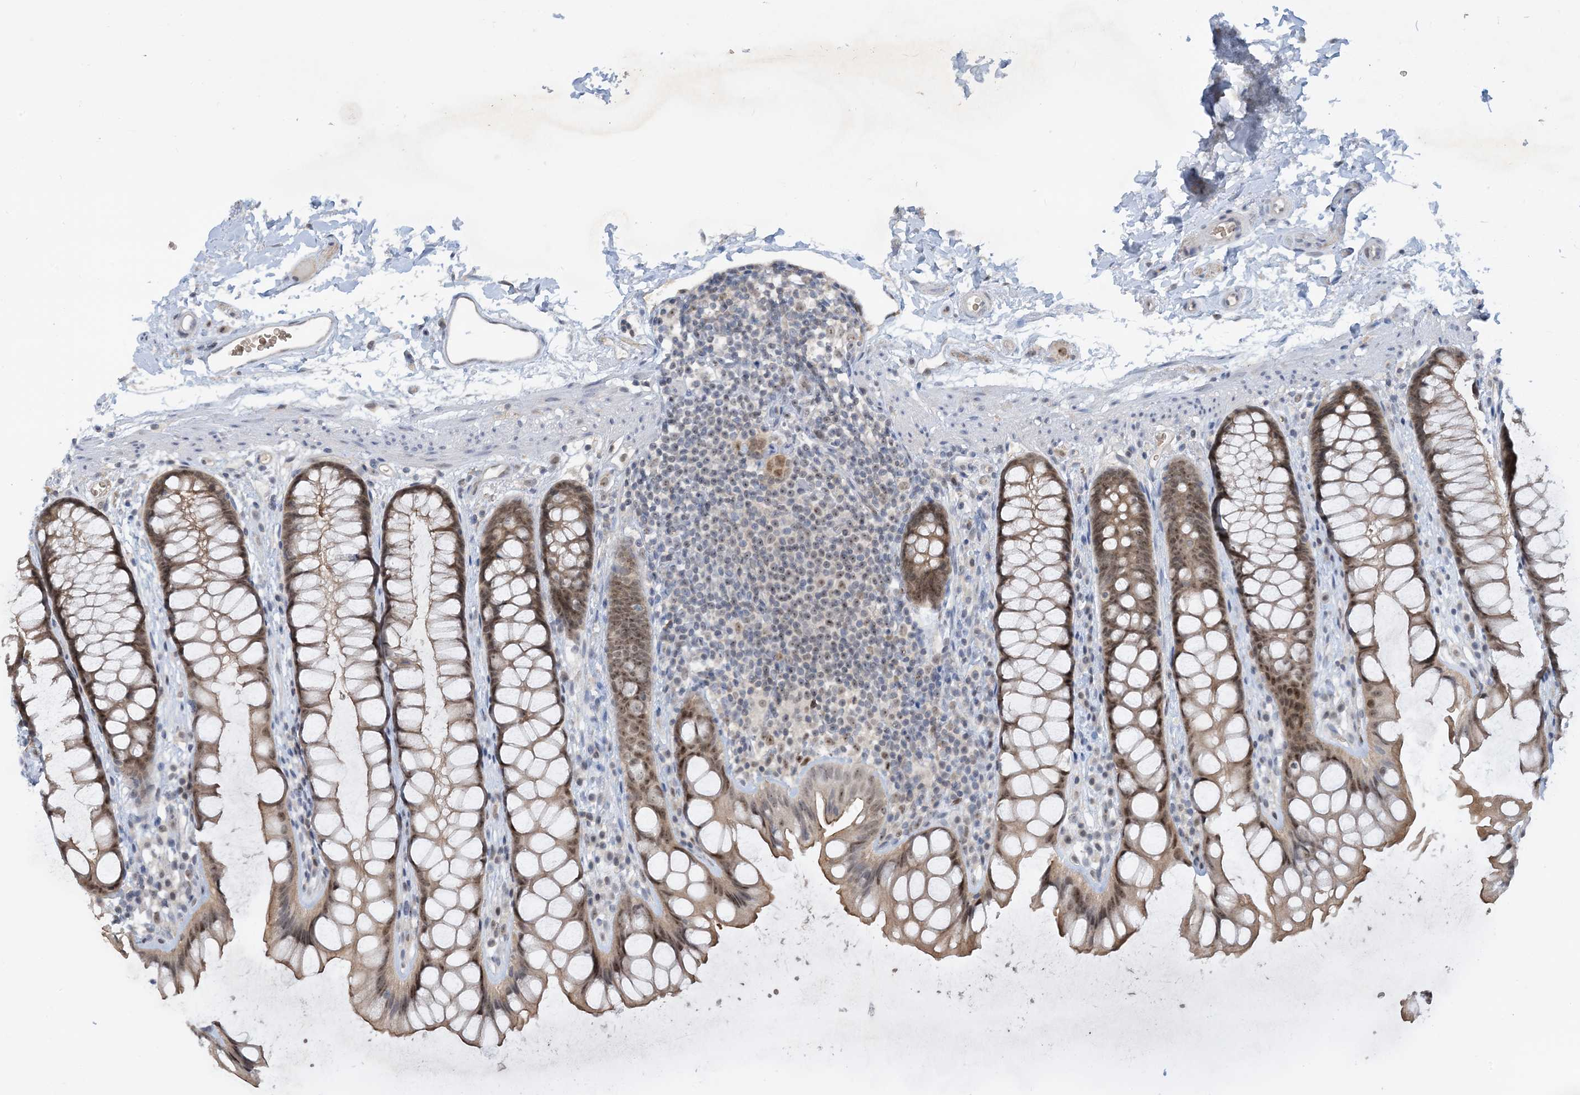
{"staining": {"intensity": "moderate", "quantity": ">75%", "location": "cytoplasmic/membranous,nuclear"}, "tissue": "rectum", "cell_type": "Glandular cells", "image_type": "normal", "snomed": [{"axis": "morphology", "description": "Normal tissue, NOS"}, {"axis": "topography", "description": "Rectum"}], "caption": "DAB (3,3'-diaminobenzidine) immunohistochemical staining of normal human rectum reveals moderate cytoplasmic/membranous,nuclear protein positivity in approximately >75% of glandular cells.", "gene": "UBE2E1", "patient": {"sex": "female", "age": 65}}